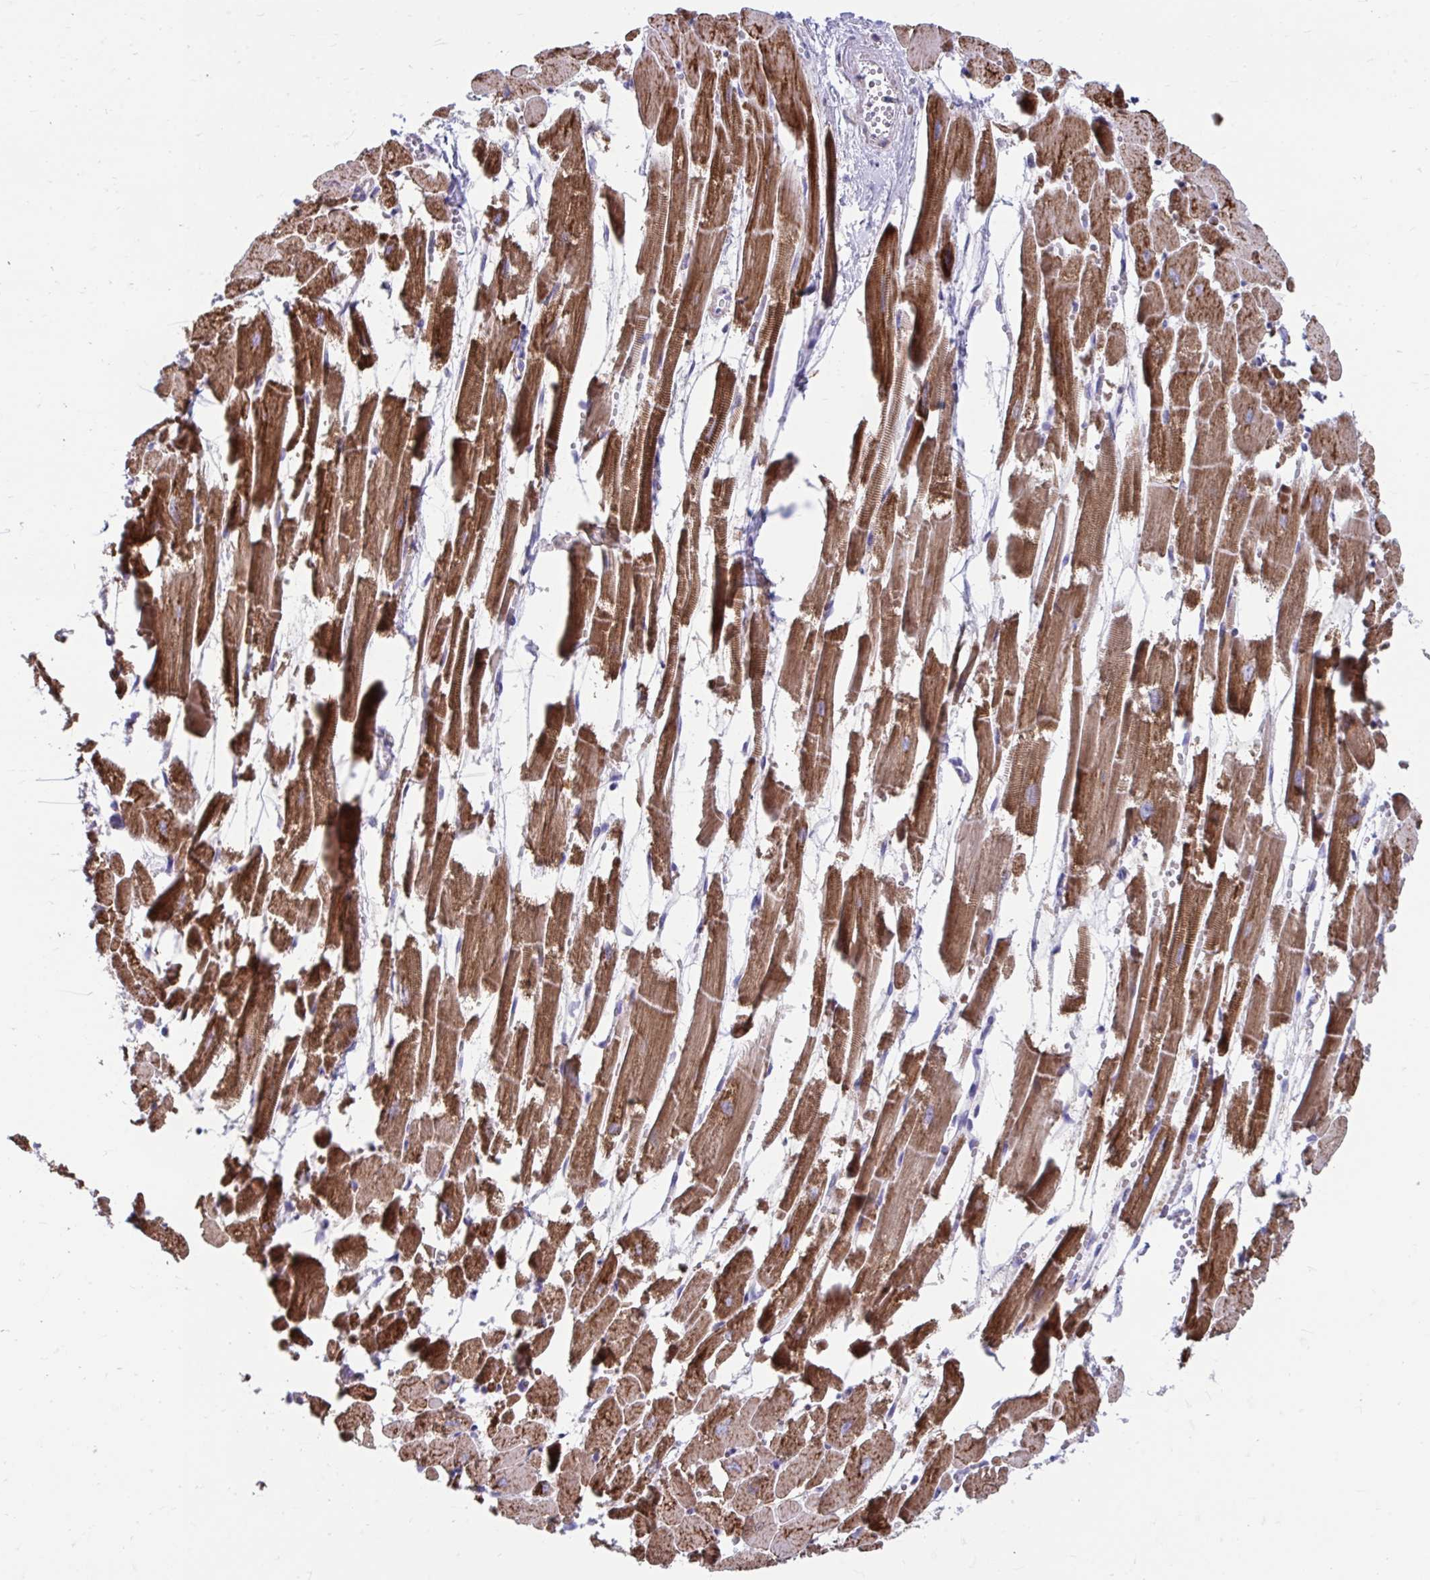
{"staining": {"intensity": "strong", "quantity": ">75%", "location": "cytoplasmic/membranous"}, "tissue": "heart muscle", "cell_type": "Cardiomyocytes", "image_type": "normal", "snomed": [{"axis": "morphology", "description": "Normal tissue, NOS"}, {"axis": "topography", "description": "Heart"}], "caption": "This micrograph shows immunohistochemistry (IHC) staining of benign heart muscle, with high strong cytoplasmic/membranous positivity in about >75% of cardiomyocytes.", "gene": "LINGO4", "patient": {"sex": "female", "age": 52}}